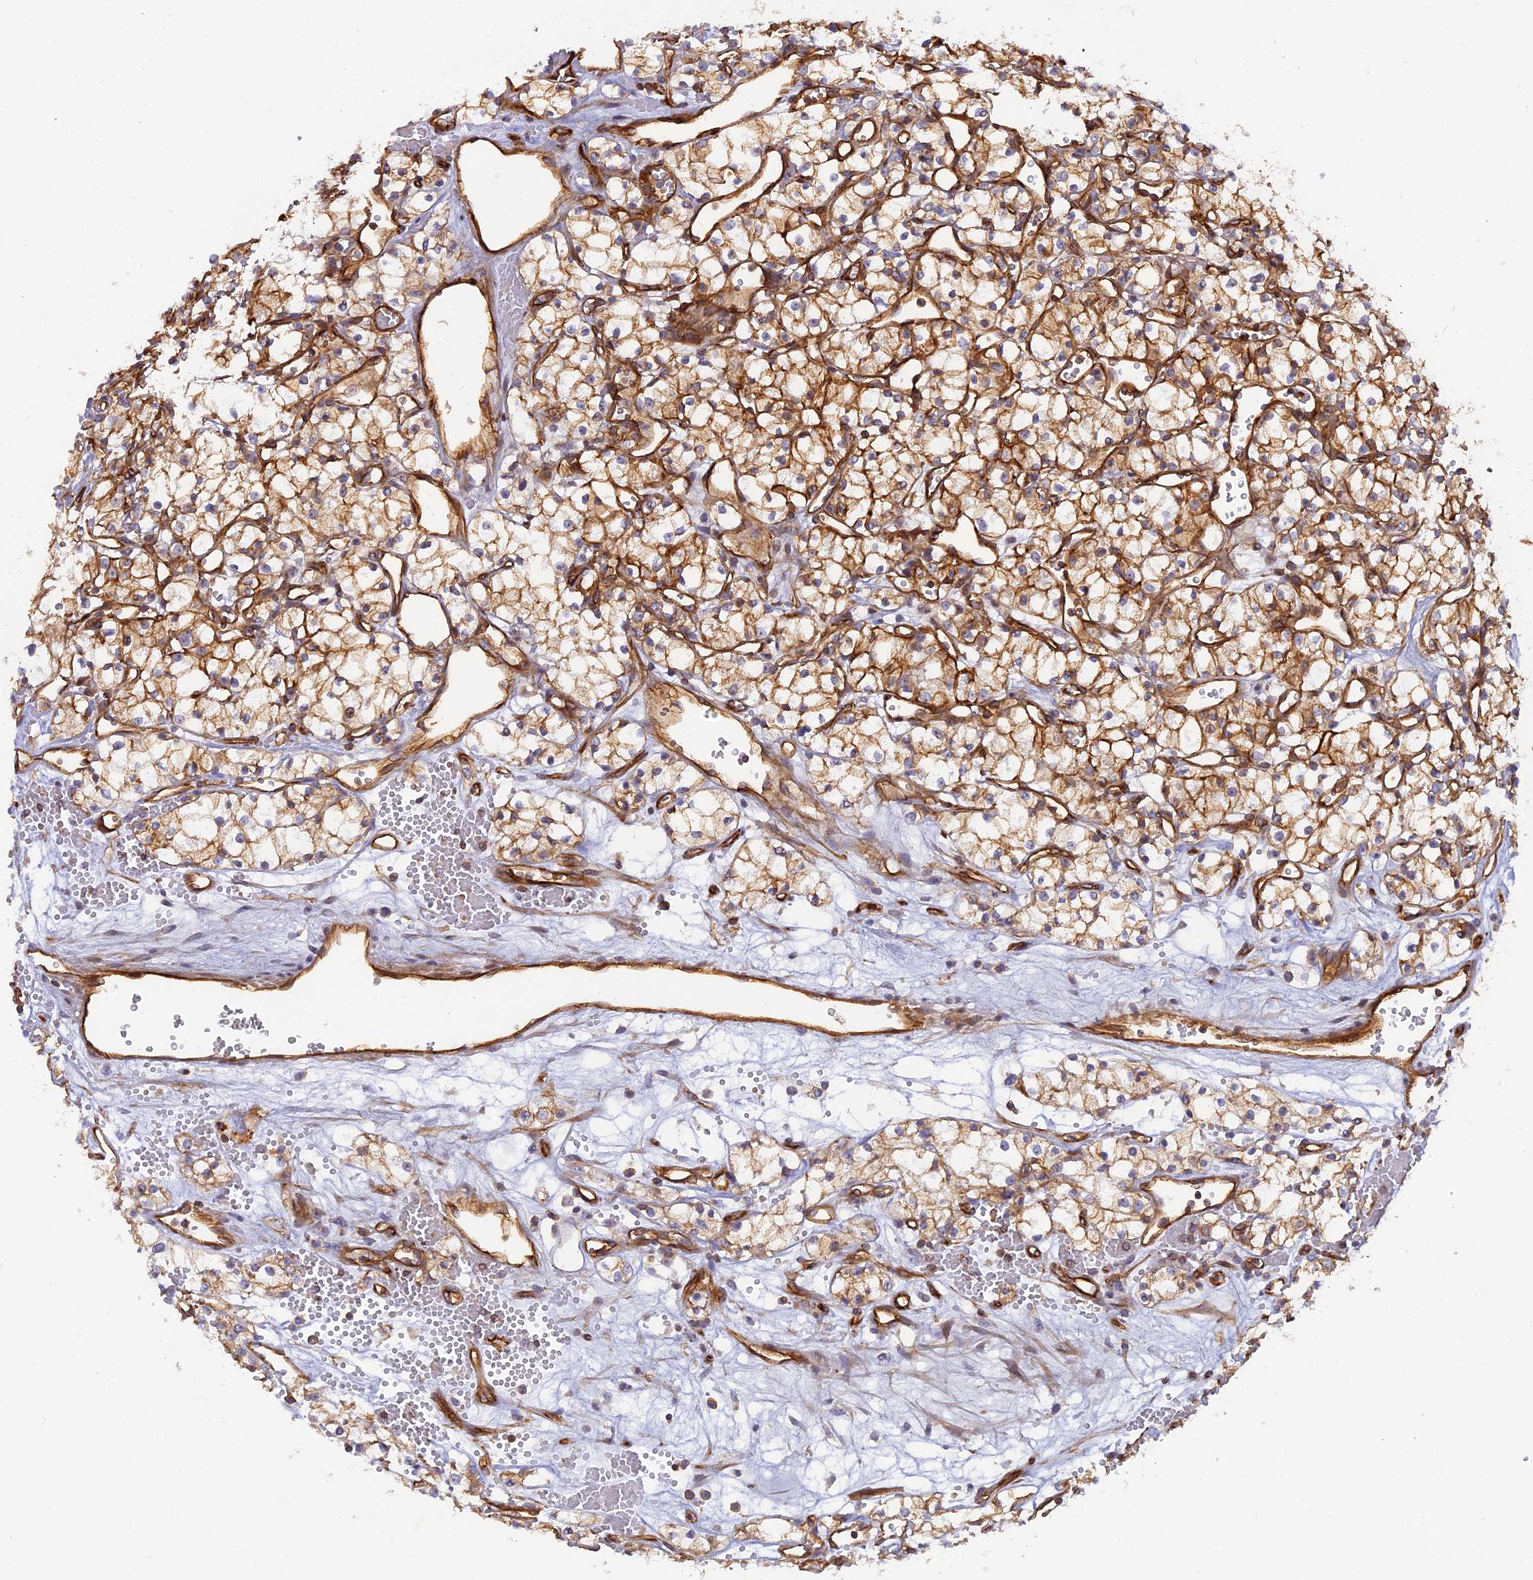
{"staining": {"intensity": "moderate", "quantity": ">75%", "location": "cytoplasmic/membranous"}, "tissue": "renal cancer", "cell_type": "Tumor cells", "image_type": "cancer", "snomed": [{"axis": "morphology", "description": "Adenocarcinoma, NOS"}, {"axis": "topography", "description": "Kidney"}], "caption": "Tumor cells display medium levels of moderate cytoplasmic/membranous positivity in about >75% of cells in renal cancer (adenocarcinoma). The staining is performed using DAB (3,3'-diaminobenzidine) brown chromogen to label protein expression. The nuclei are counter-stained blue using hematoxylin.", "gene": "CNBD2", "patient": {"sex": "male", "age": 59}}